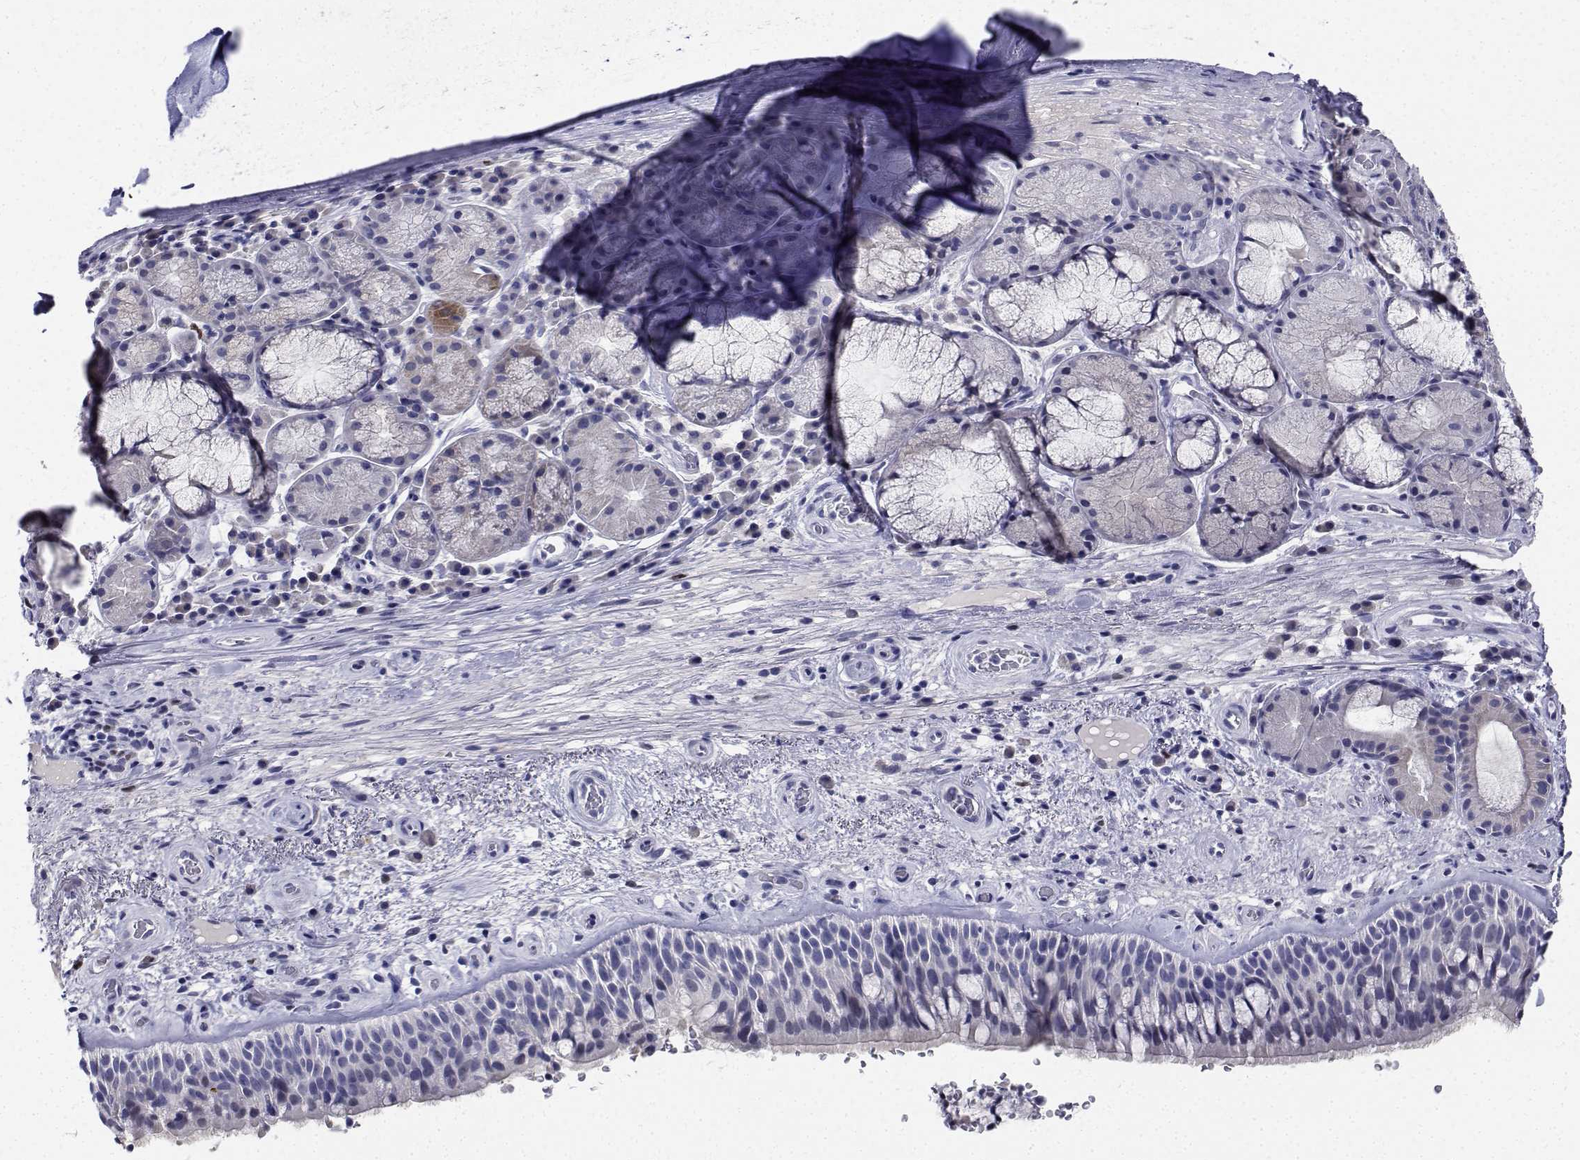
{"staining": {"intensity": "negative", "quantity": "none", "location": "none"}, "tissue": "bronchus", "cell_type": "Respiratory epithelial cells", "image_type": "normal", "snomed": [{"axis": "morphology", "description": "Normal tissue, NOS"}, {"axis": "topography", "description": "Bronchus"}], "caption": "A photomicrograph of human bronchus is negative for staining in respiratory epithelial cells. Nuclei are stained in blue.", "gene": "PLXNA4", "patient": {"sex": "male", "age": 48}}